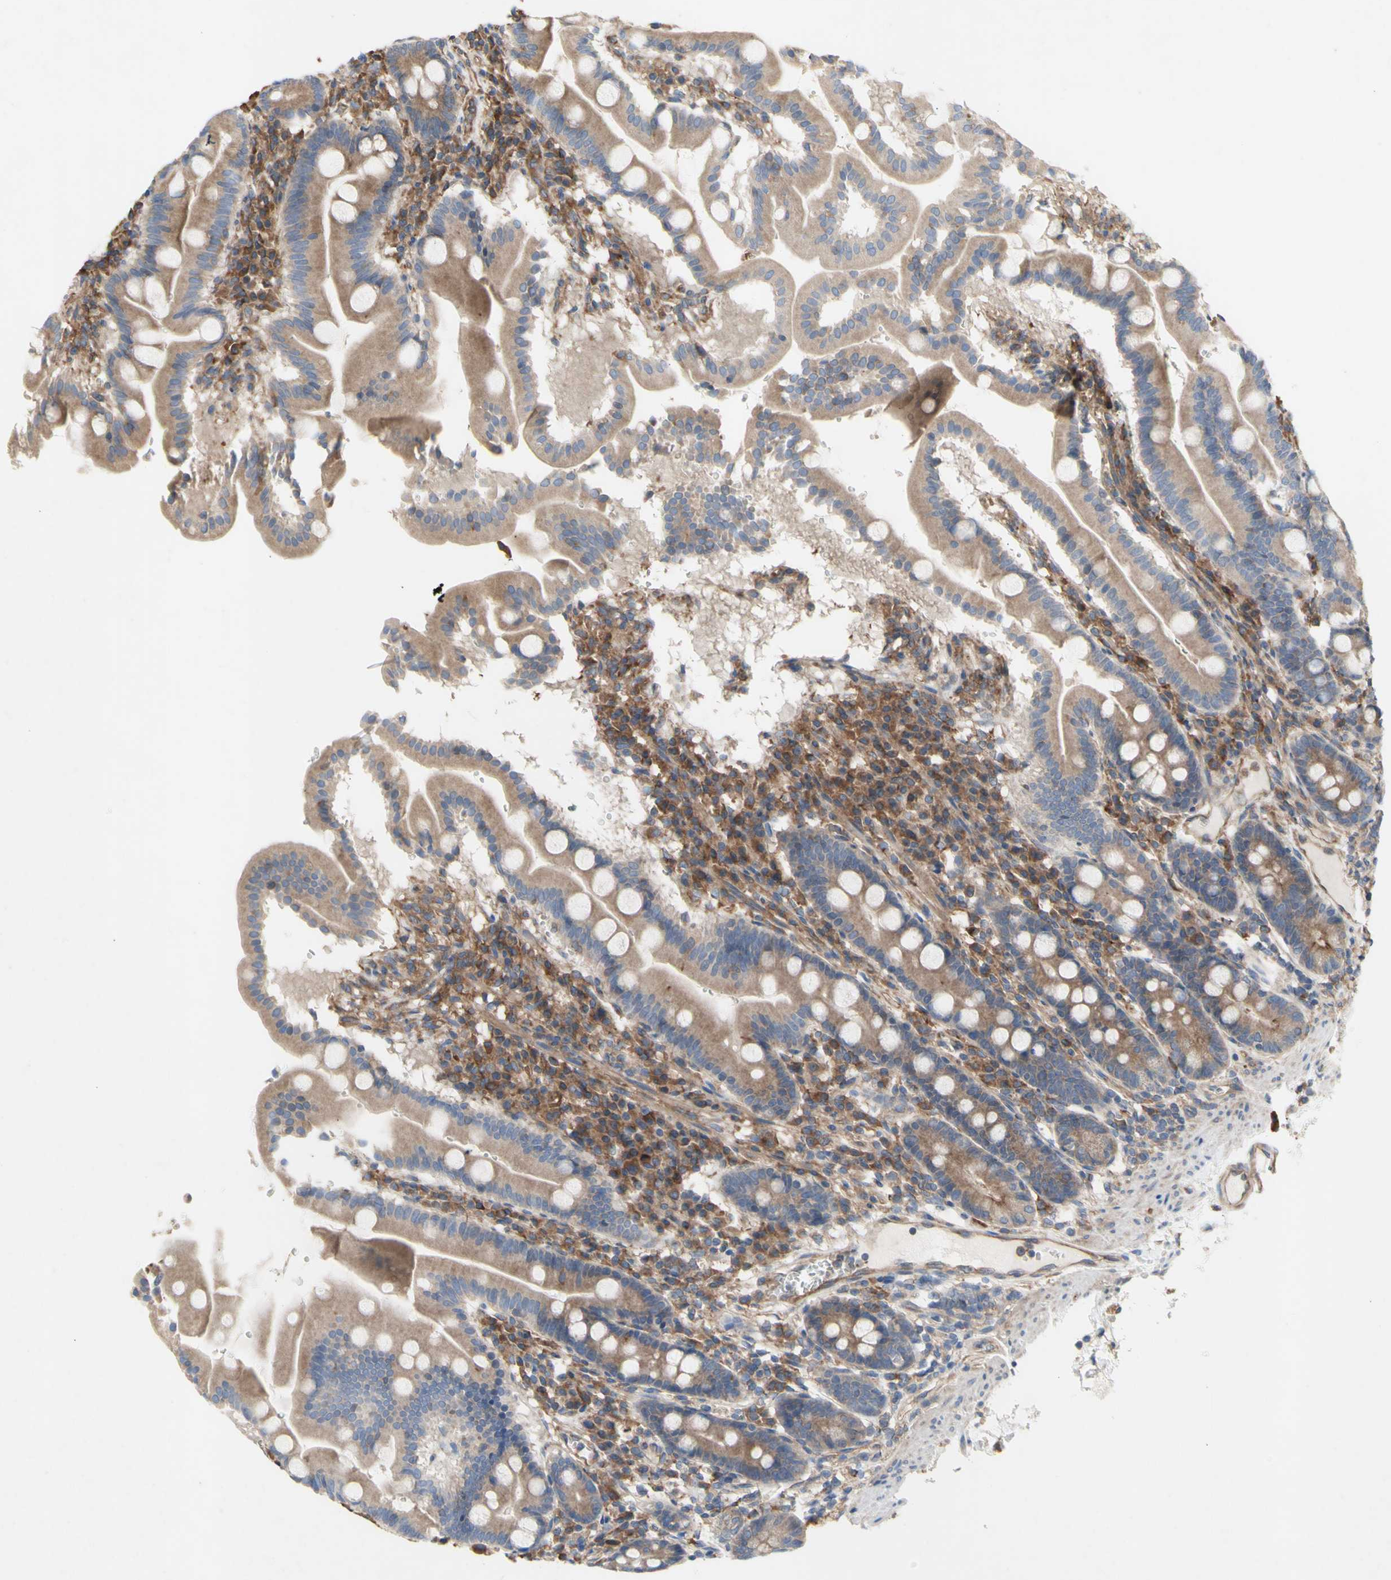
{"staining": {"intensity": "weak", "quantity": ">75%", "location": "cytoplasmic/membranous"}, "tissue": "duodenum", "cell_type": "Glandular cells", "image_type": "normal", "snomed": [{"axis": "morphology", "description": "Normal tissue, NOS"}, {"axis": "topography", "description": "Duodenum"}], "caption": "Immunohistochemistry (IHC) of normal human duodenum exhibits low levels of weak cytoplasmic/membranous staining in about >75% of glandular cells.", "gene": "KLC1", "patient": {"sex": "male", "age": 50}}